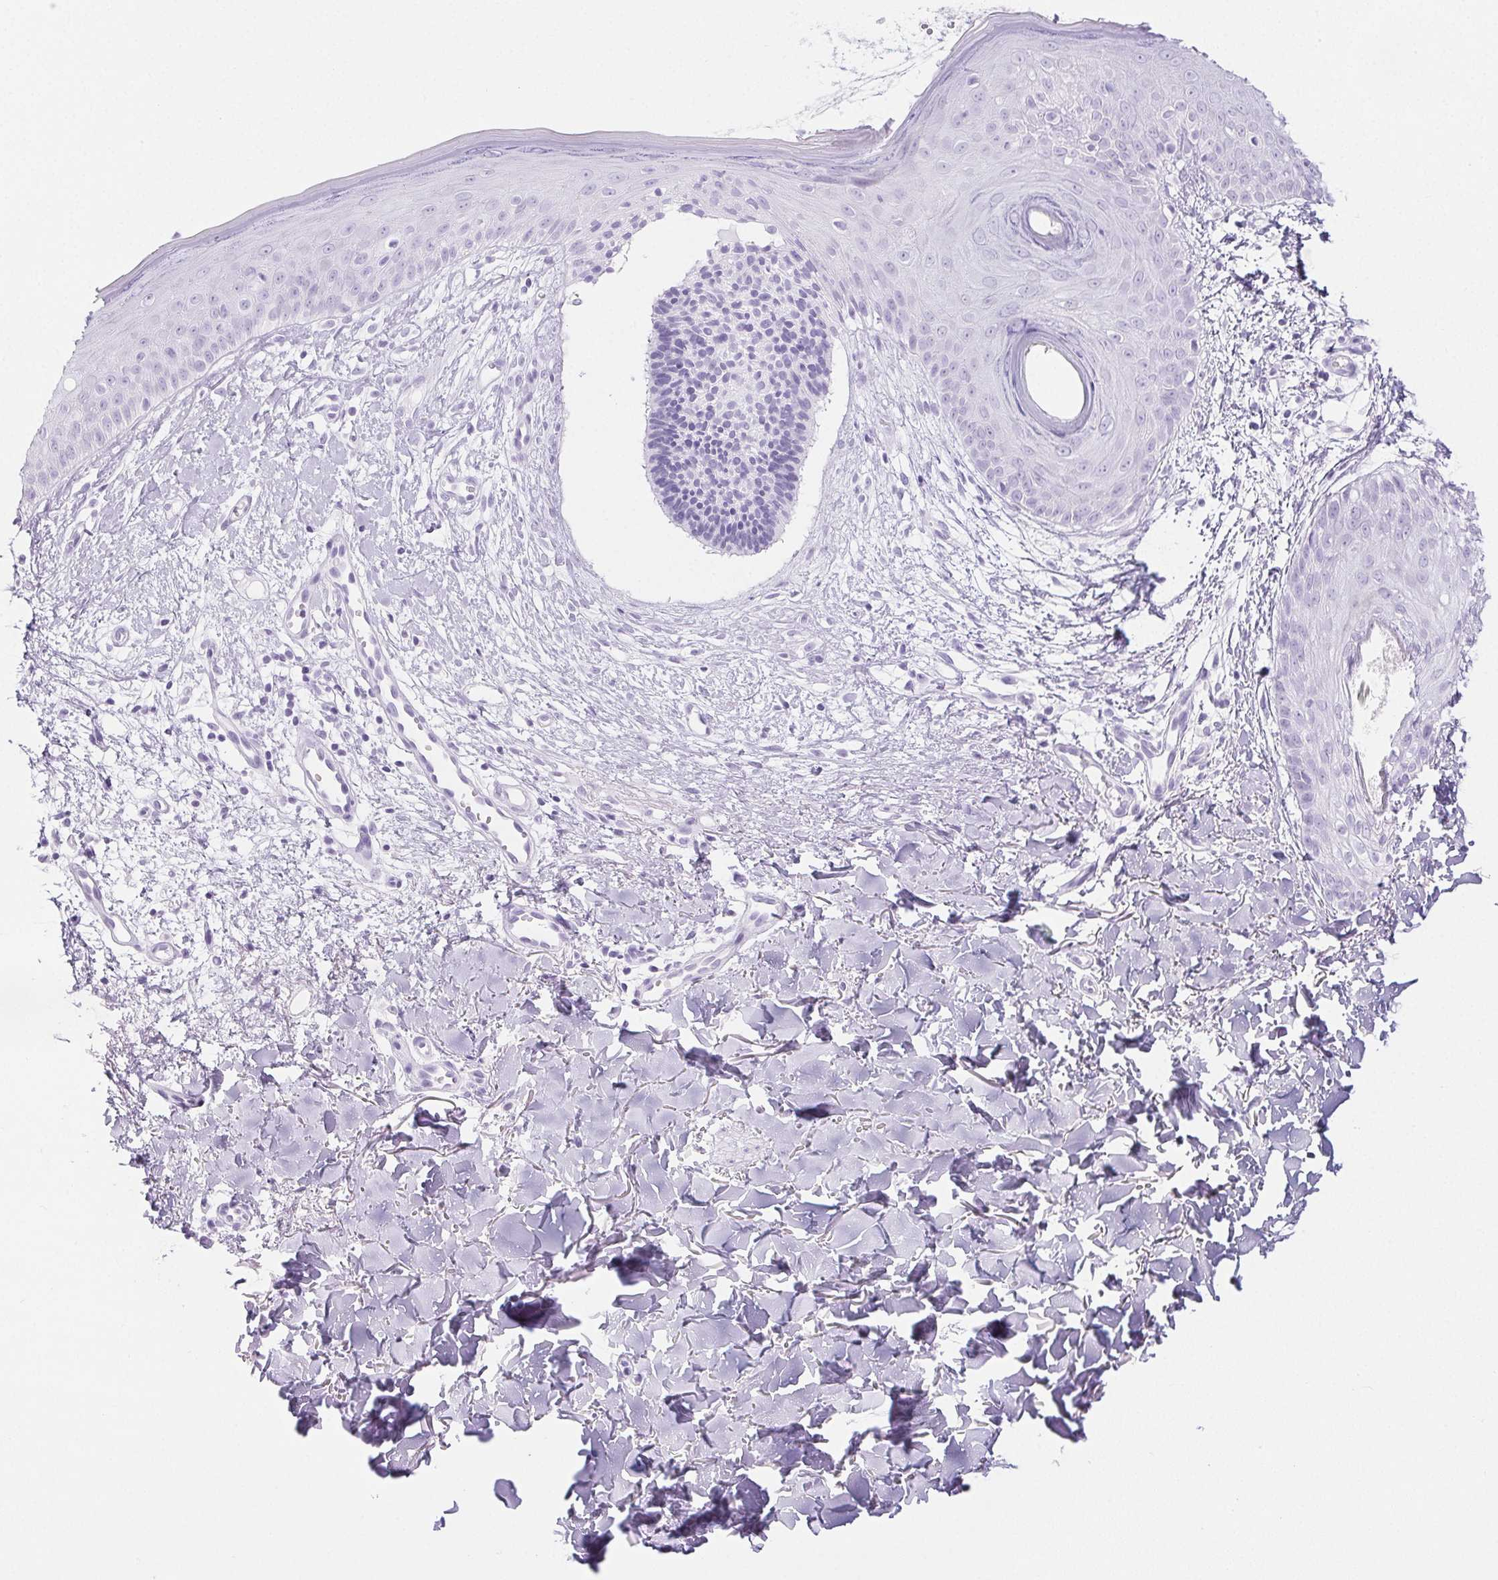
{"staining": {"intensity": "negative", "quantity": "none", "location": "none"}, "tissue": "skin cancer", "cell_type": "Tumor cells", "image_type": "cancer", "snomed": [{"axis": "morphology", "description": "Basal cell carcinoma"}, {"axis": "topography", "description": "Skin"}], "caption": "Skin basal cell carcinoma was stained to show a protein in brown. There is no significant staining in tumor cells.", "gene": "PI3", "patient": {"sex": "male", "age": 51}}